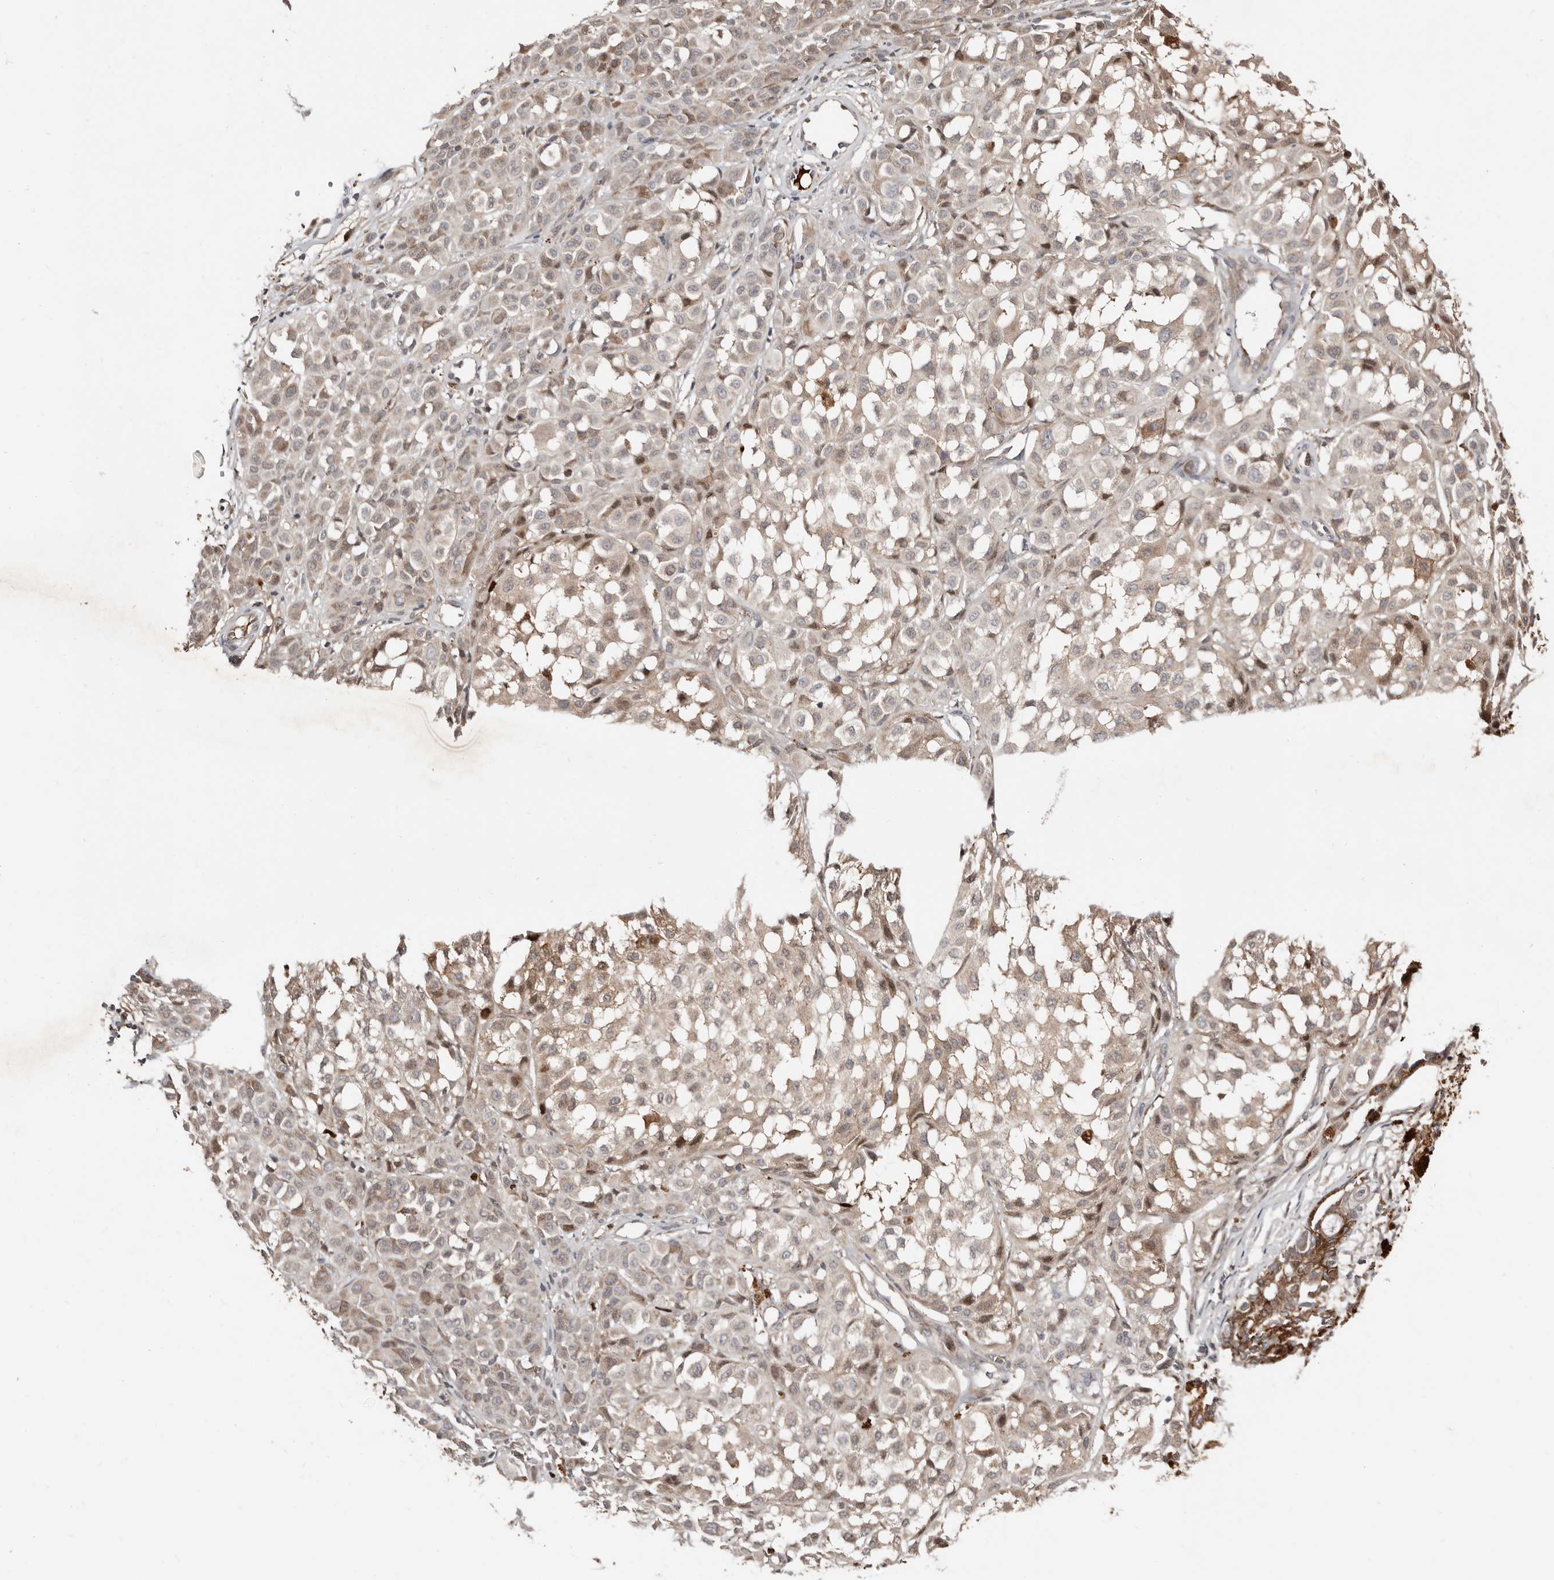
{"staining": {"intensity": "negative", "quantity": "none", "location": "none"}, "tissue": "melanoma", "cell_type": "Tumor cells", "image_type": "cancer", "snomed": [{"axis": "morphology", "description": "Malignant melanoma, NOS"}, {"axis": "topography", "description": "Skin of leg"}], "caption": "Immunohistochemistry (IHC) photomicrograph of neoplastic tissue: human malignant melanoma stained with DAB reveals no significant protein staining in tumor cells.", "gene": "SMYD4", "patient": {"sex": "female", "age": 72}}